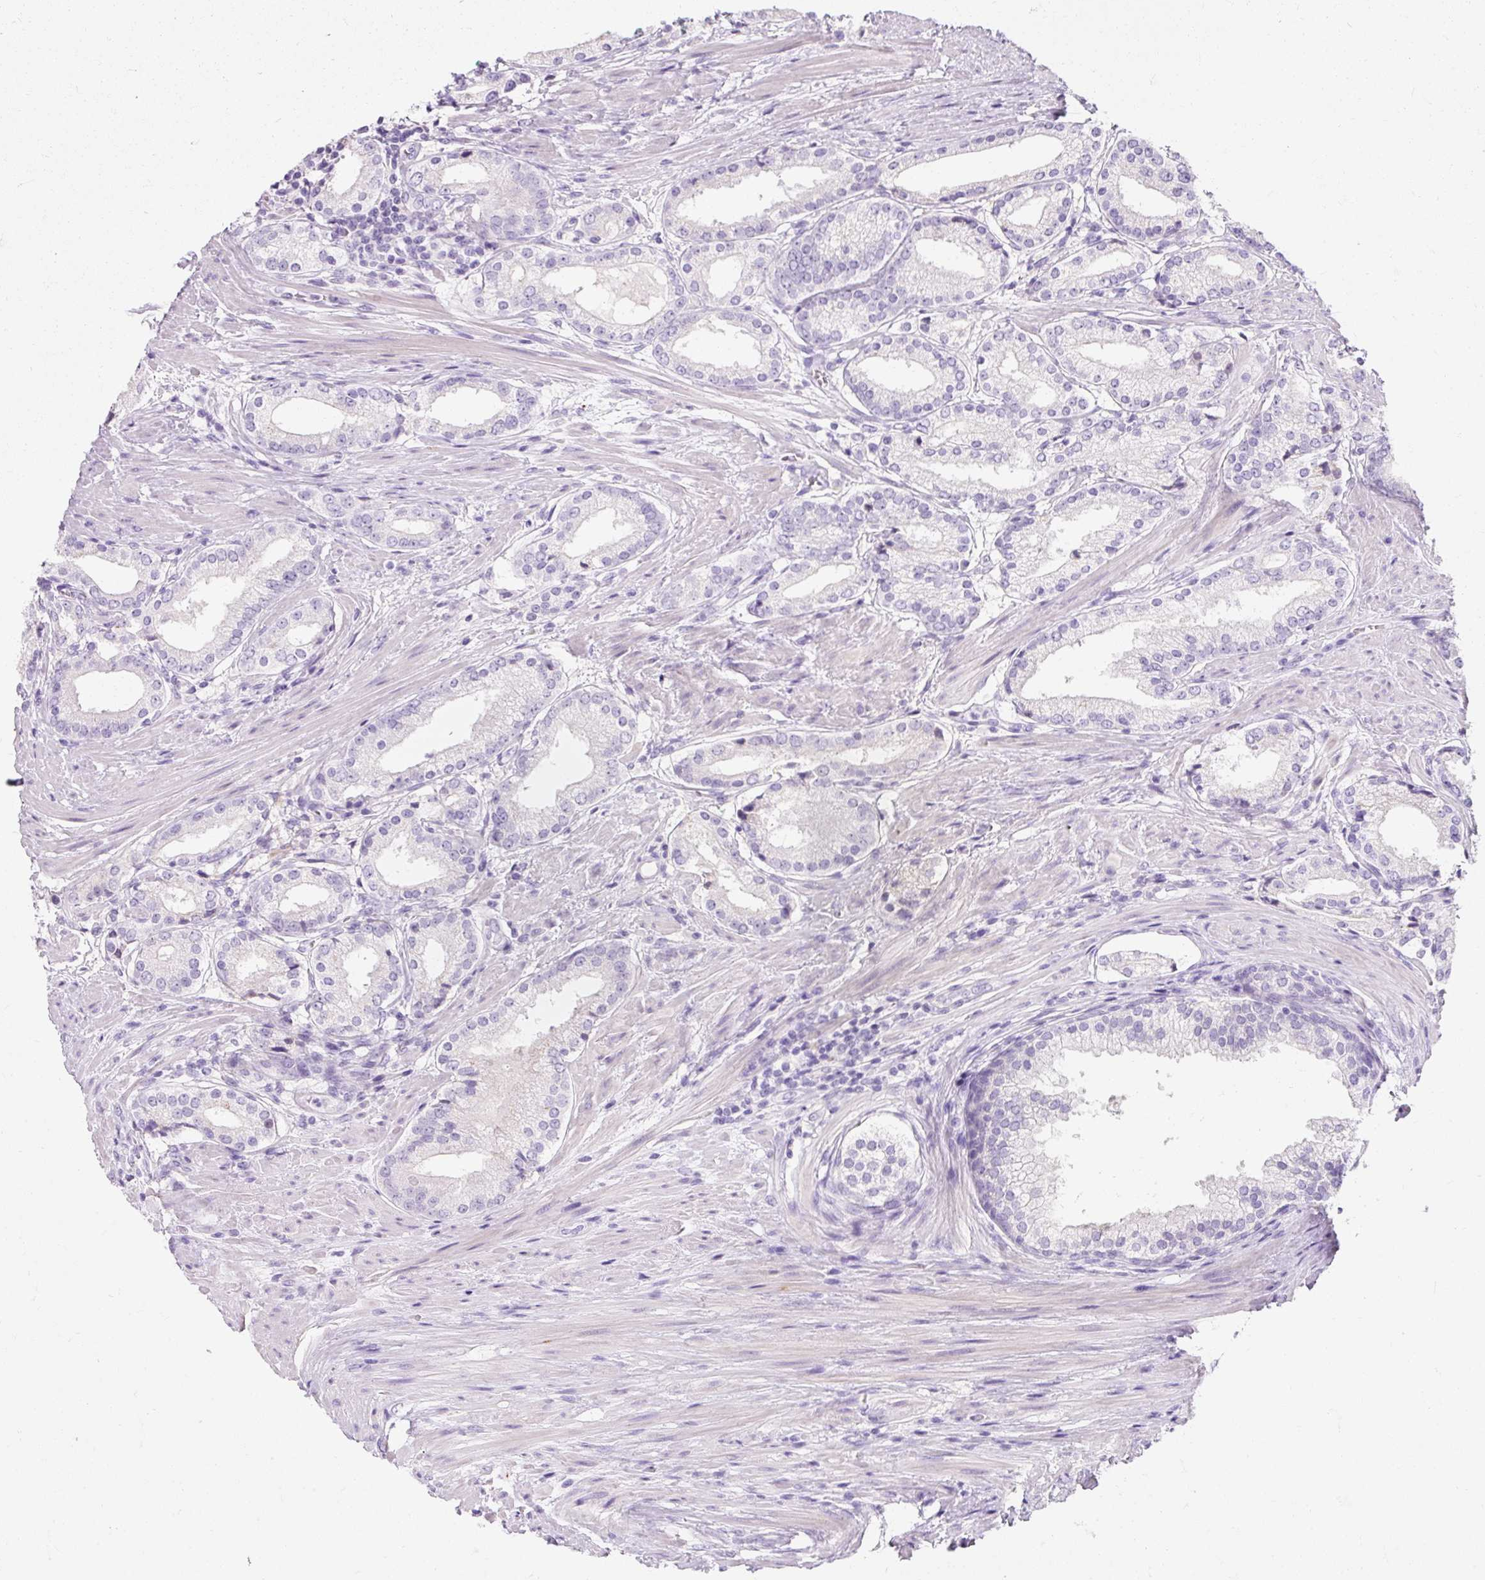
{"staining": {"intensity": "negative", "quantity": "none", "location": "none"}, "tissue": "prostate cancer", "cell_type": "Tumor cells", "image_type": "cancer", "snomed": [{"axis": "morphology", "description": "Adenocarcinoma, Low grade"}, {"axis": "topography", "description": "Prostate"}], "caption": "The histopathology image shows no significant positivity in tumor cells of prostate adenocarcinoma (low-grade). Brightfield microscopy of immunohistochemistry stained with DAB (brown) and hematoxylin (blue), captured at high magnification.", "gene": "CLDN25", "patient": {"sex": "male", "age": 58}}